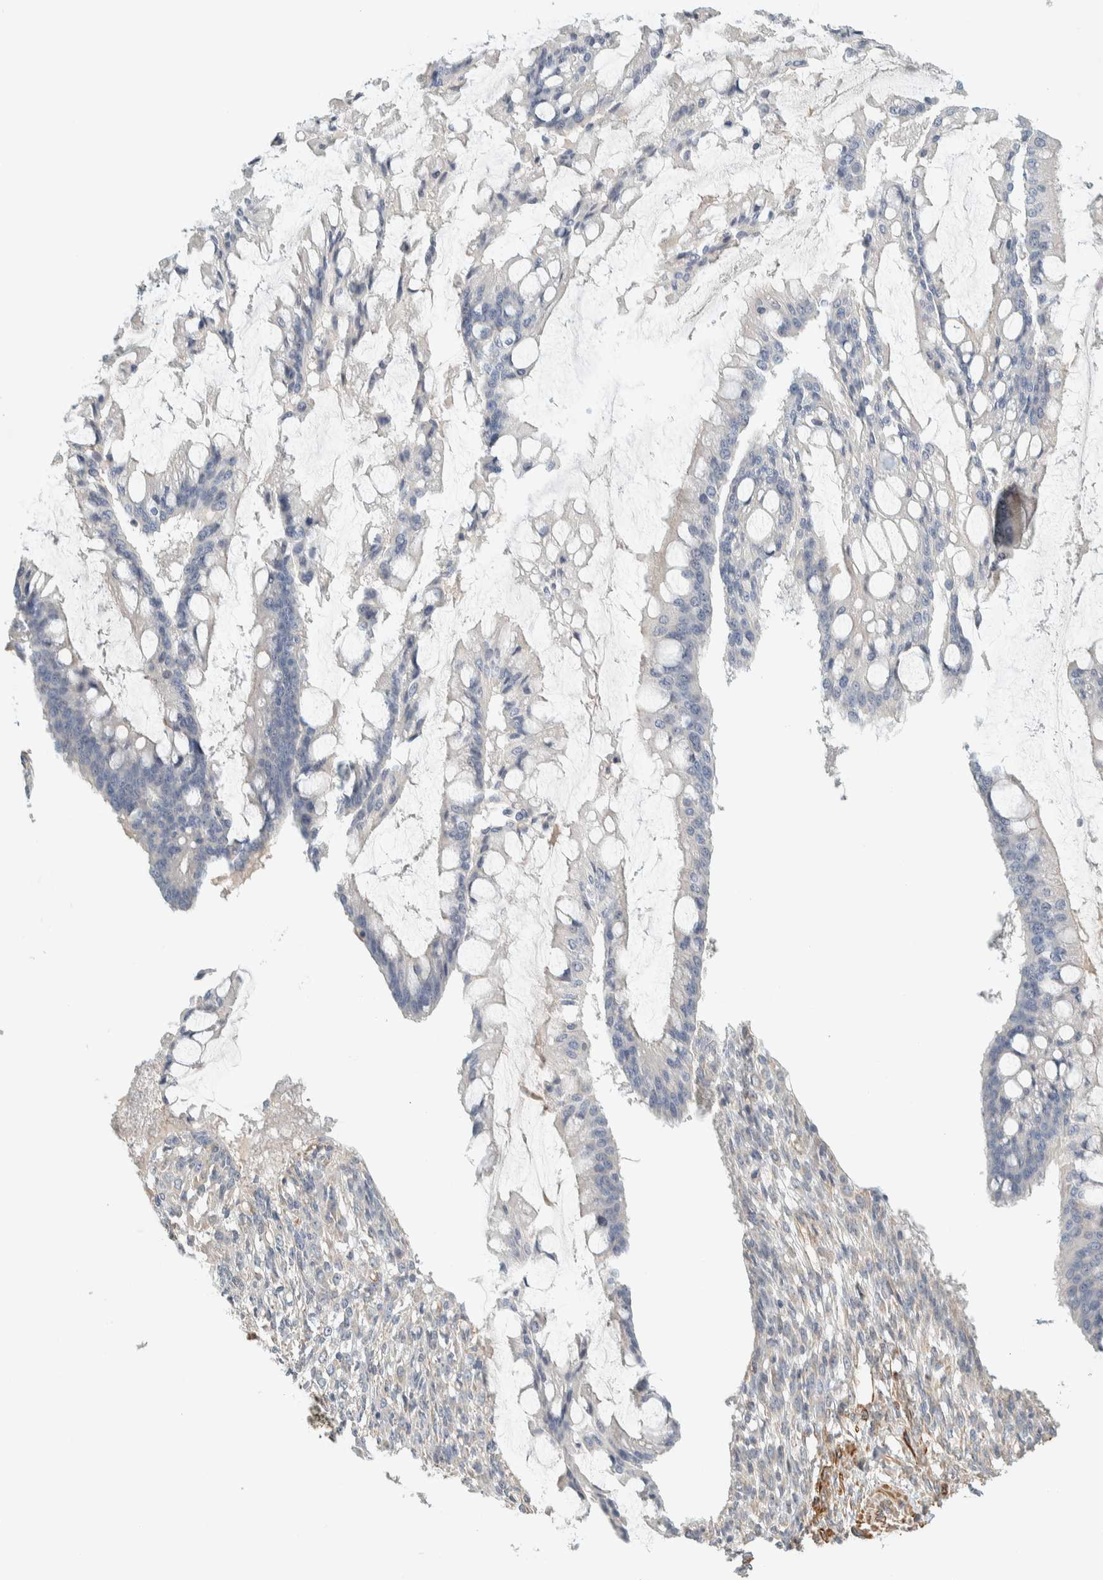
{"staining": {"intensity": "negative", "quantity": "none", "location": "none"}, "tissue": "ovarian cancer", "cell_type": "Tumor cells", "image_type": "cancer", "snomed": [{"axis": "morphology", "description": "Cystadenocarcinoma, mucinous, NOS"}, {"axis": "topography", "description": "Ovary"}], "caption": "Histopathology image shows no significant protein positivity in tumor cells of ovarian mucinous cystadenocarcinoma.", "gene": "CDR2", "patient": {"sex": "female", "age": 73}}